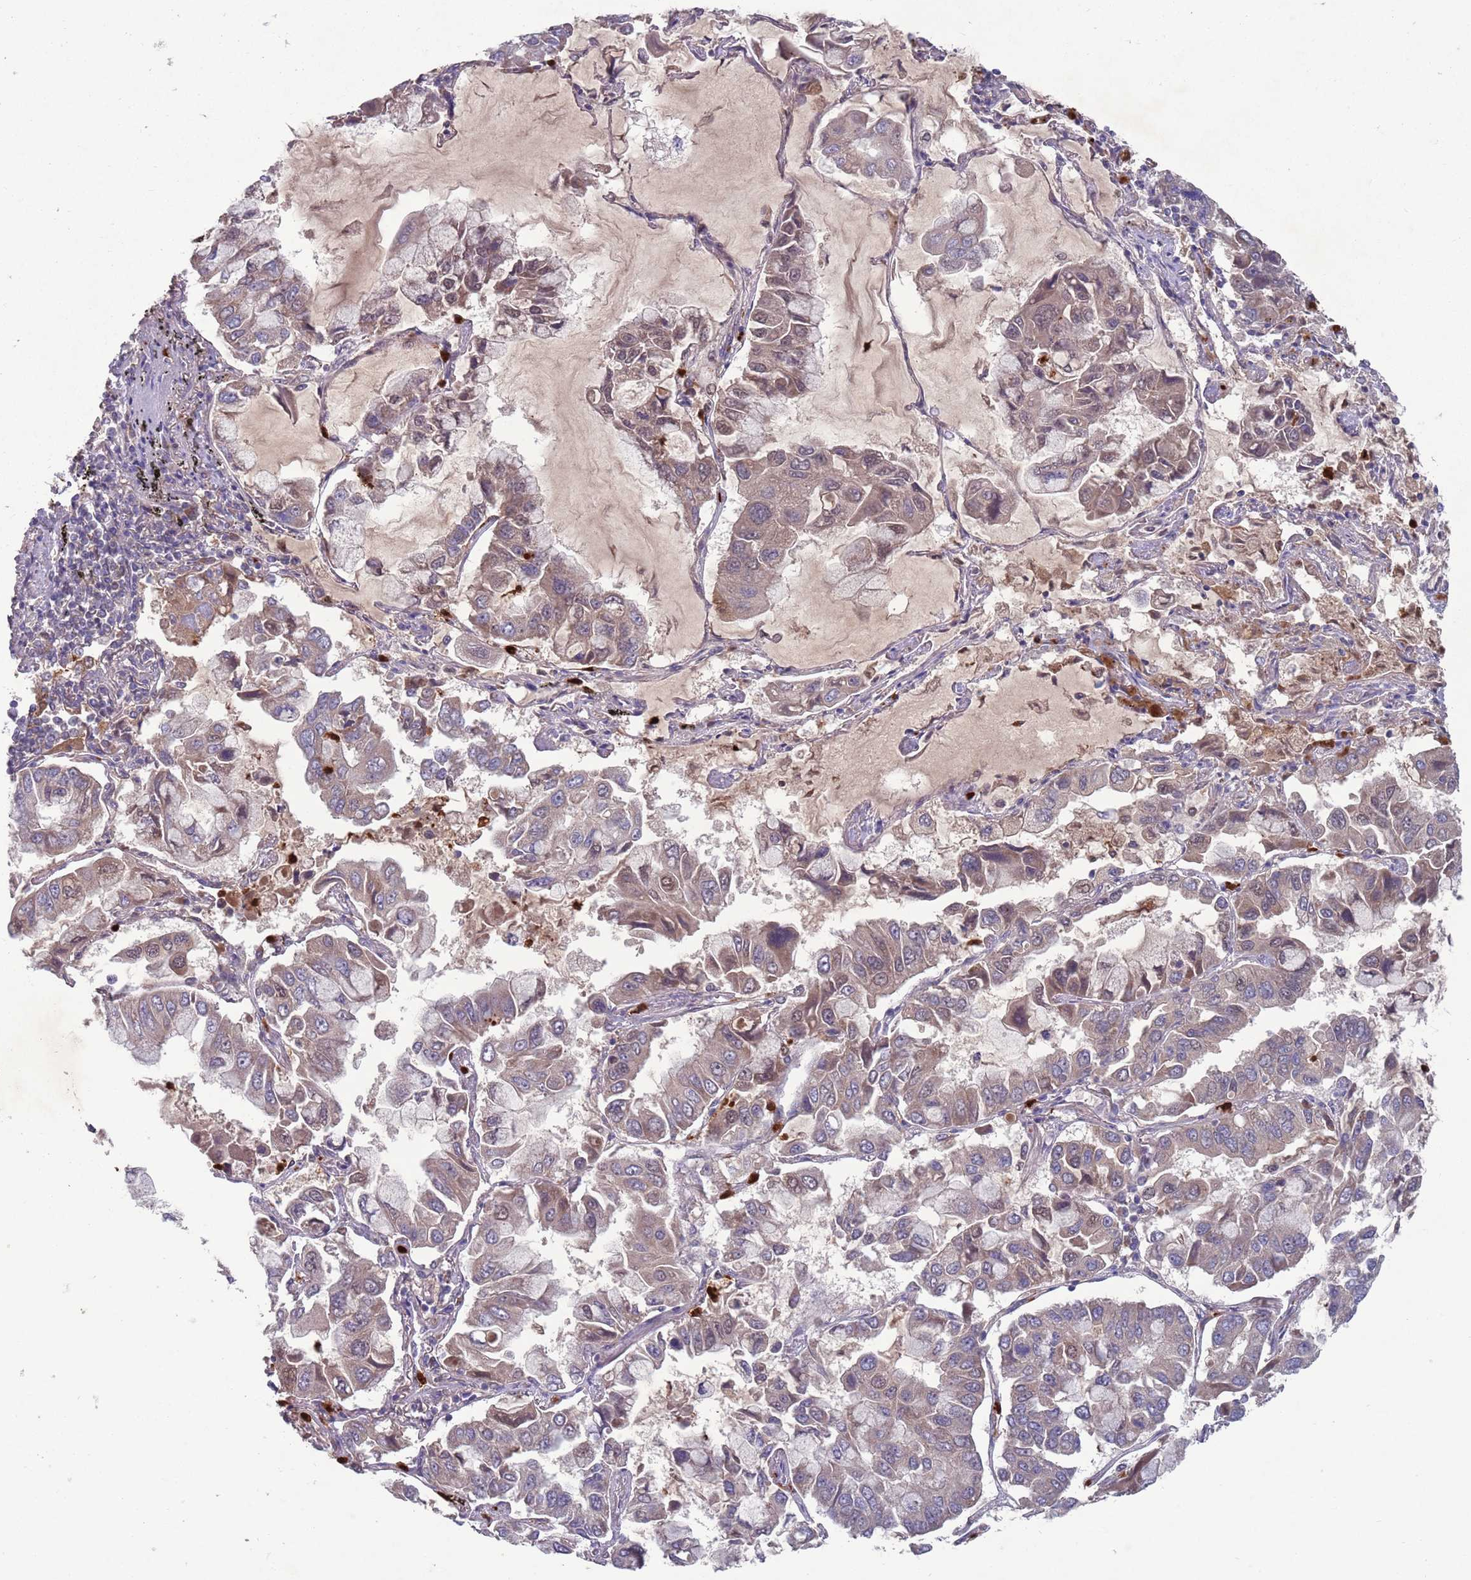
{"staining": {"intensity": "weak", "quantity": "<25%", "location": "cytoplasmic/membranous,nuclear"}, "tissue": "lung cancer", "cell_type": "Tumor cells", "image_type": "cancer", "snomed": [{"axis": "morphology", "description": "Adenocarcinoma, NOS"}, {"axis": "topography", "description": "Lung"}], "caption": "This histopathology image is of lung adenocarcinoma stained with immunohistochemistry to label a protein in brown with the nuclei are counter-stained blue. There is no expression in tumor cells. Brightfield microscopy of immunohistochemistry (IHC) stained with DAB (brown) and hematoxylin (blue), captured at high magnification.", "gene": "TYW1", "patient": {"sex": "male", "age": 64}}